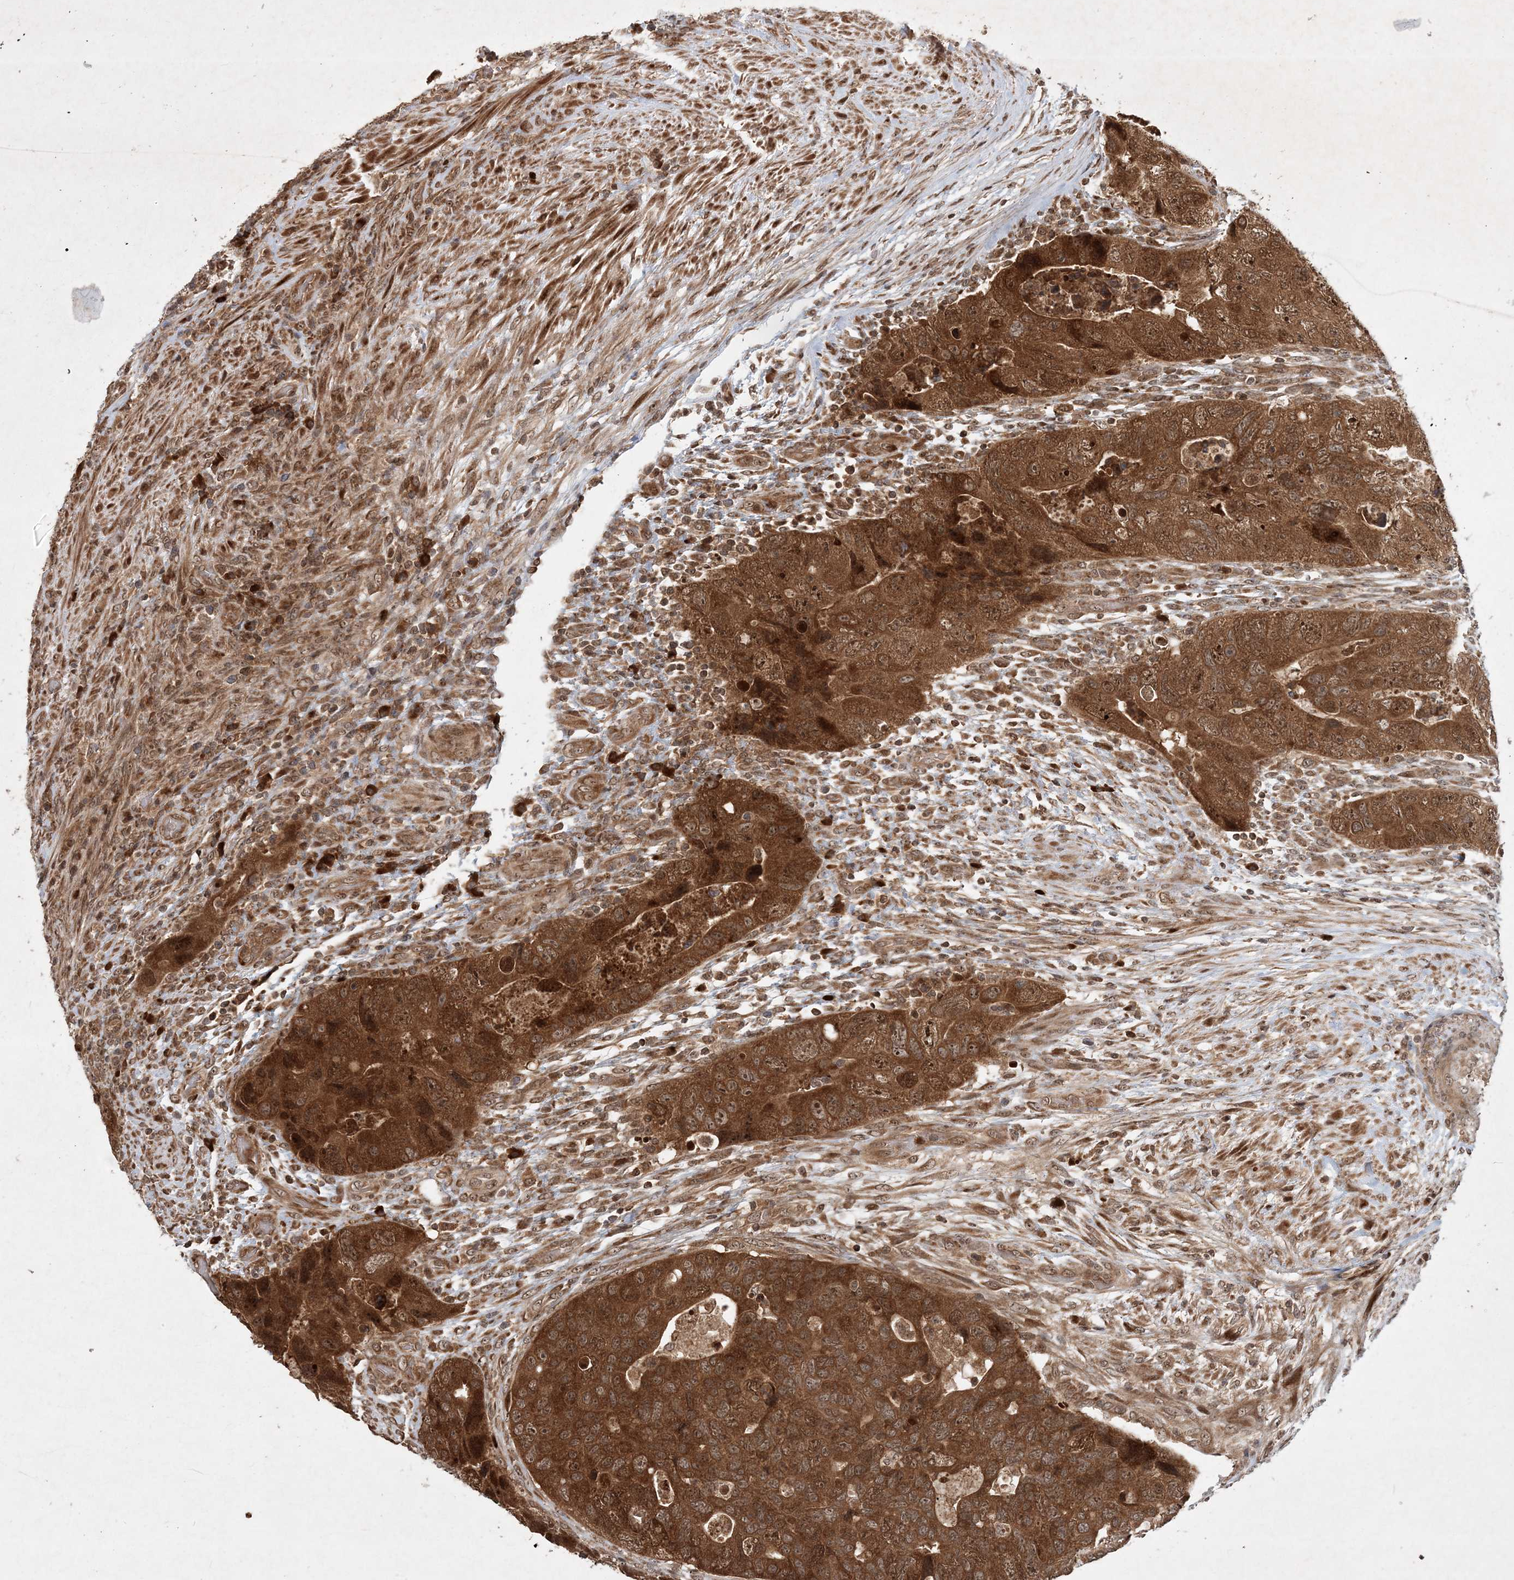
{"staining": {"intensity": "moderate", "quantity": ">75%", "location": "cytoplasmic/membranous,nuclear"}, "tissue": "colorectal cancer", "cell_type": "Tumor cells", "image_type": "cancer", "snomed": [{"axis": "morphology", "description": "Adenocarcinoma, NOS"}, {"axis": "topography", "description": "Rectum"}], "caption": "An image of human colorectal cancer (adenocarcinoma) stained for a protein exhibits moderate cytoplasmic/membranous and nuclear brown staining in tumor cells.", "gene": "UBR3", "patient": {"sex": "male", "age": 63}}